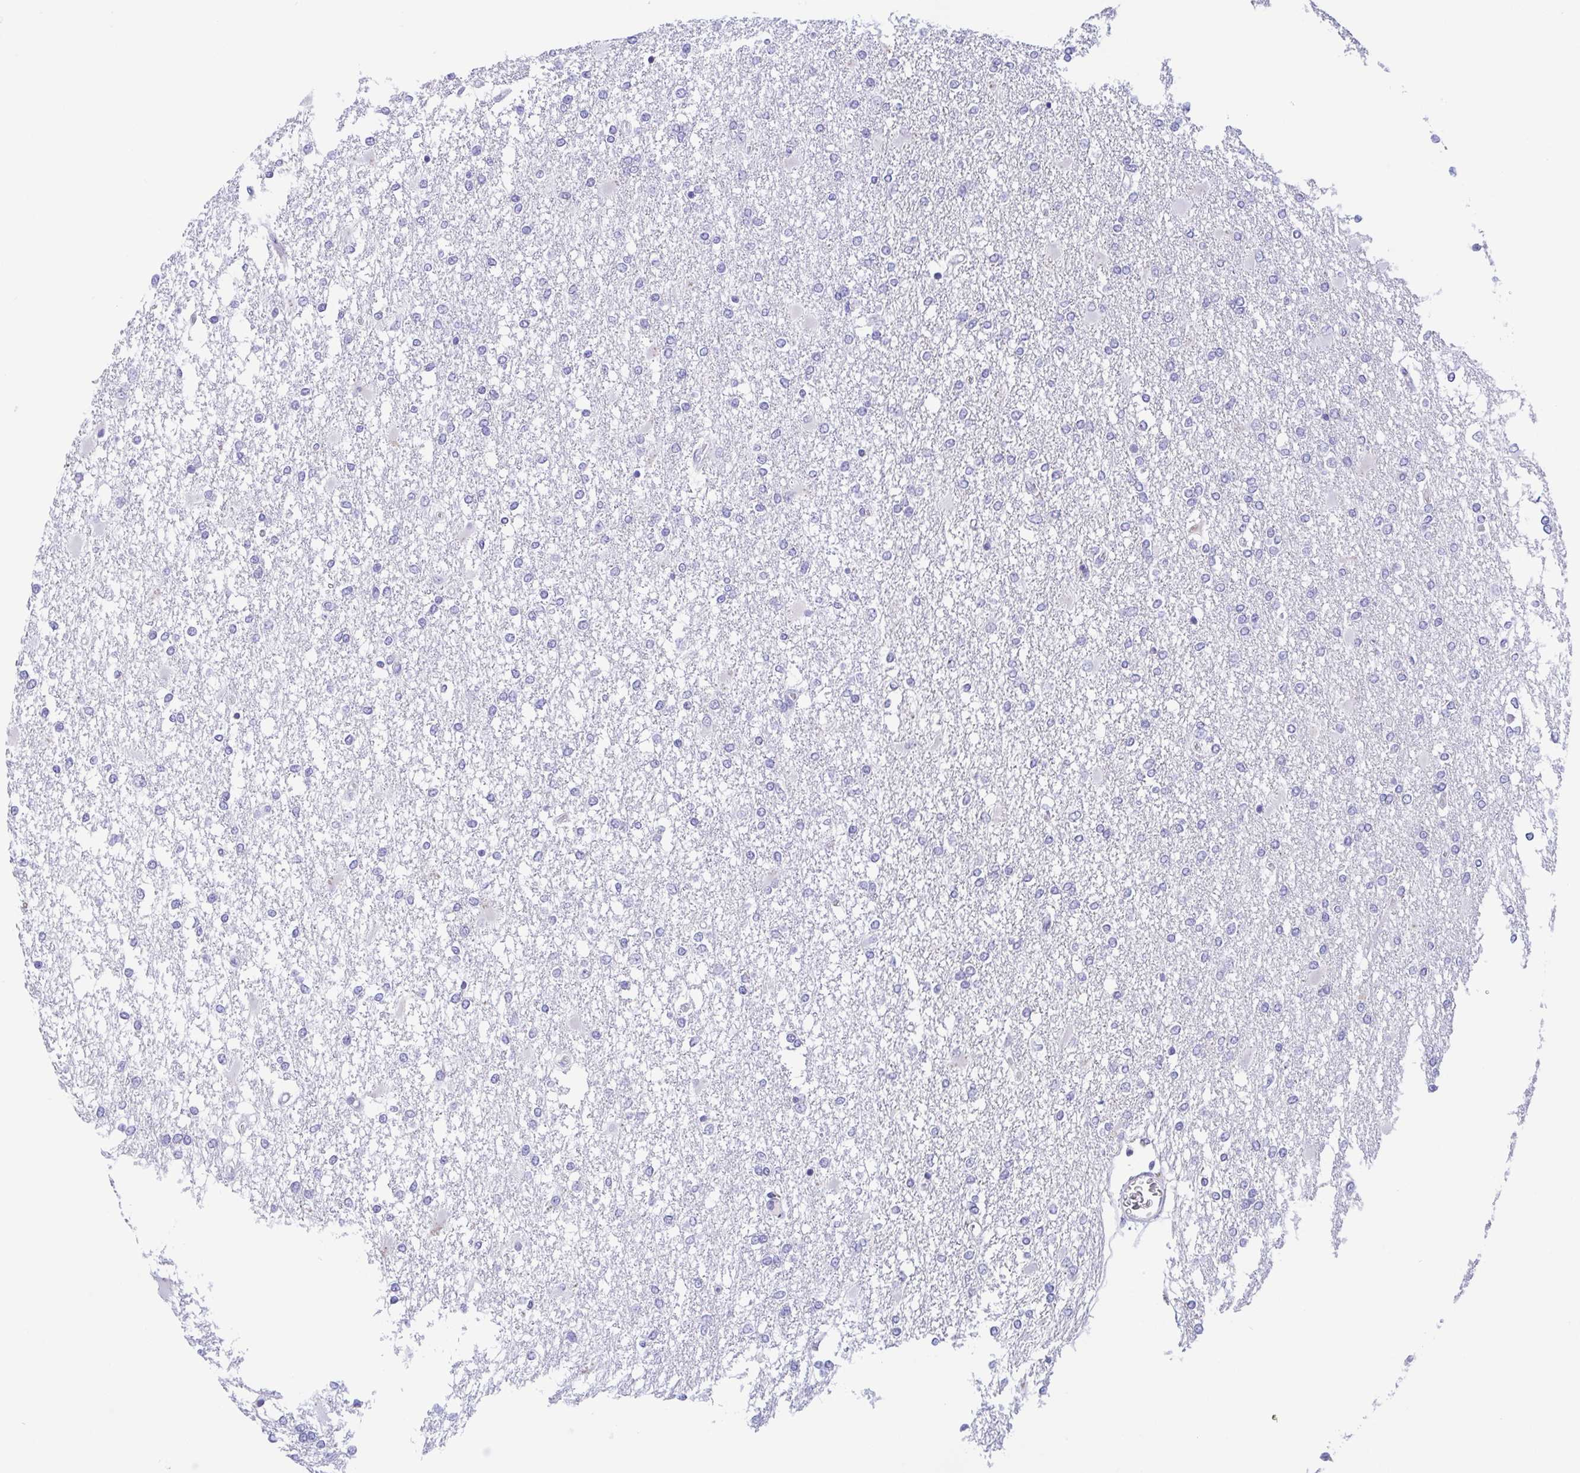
{"staining": {"intensity": "negative", "quantity": "none", "location": "none"}, "tissue": "glioma", "cell_type": "Tumor cells", "image_type": "cancer", "snomed": [{"axis": "morphology", "description": "Glioma, malignant, High grade"}, {"axis": "topography", "description": "Cerebral cortex"}], "caption": "The photomicrograph demonstrates no staining of tumor cells in malignant glioma (high-grade).", "gene": "TREH", "patient": {"sex": "male", "age": 79}}